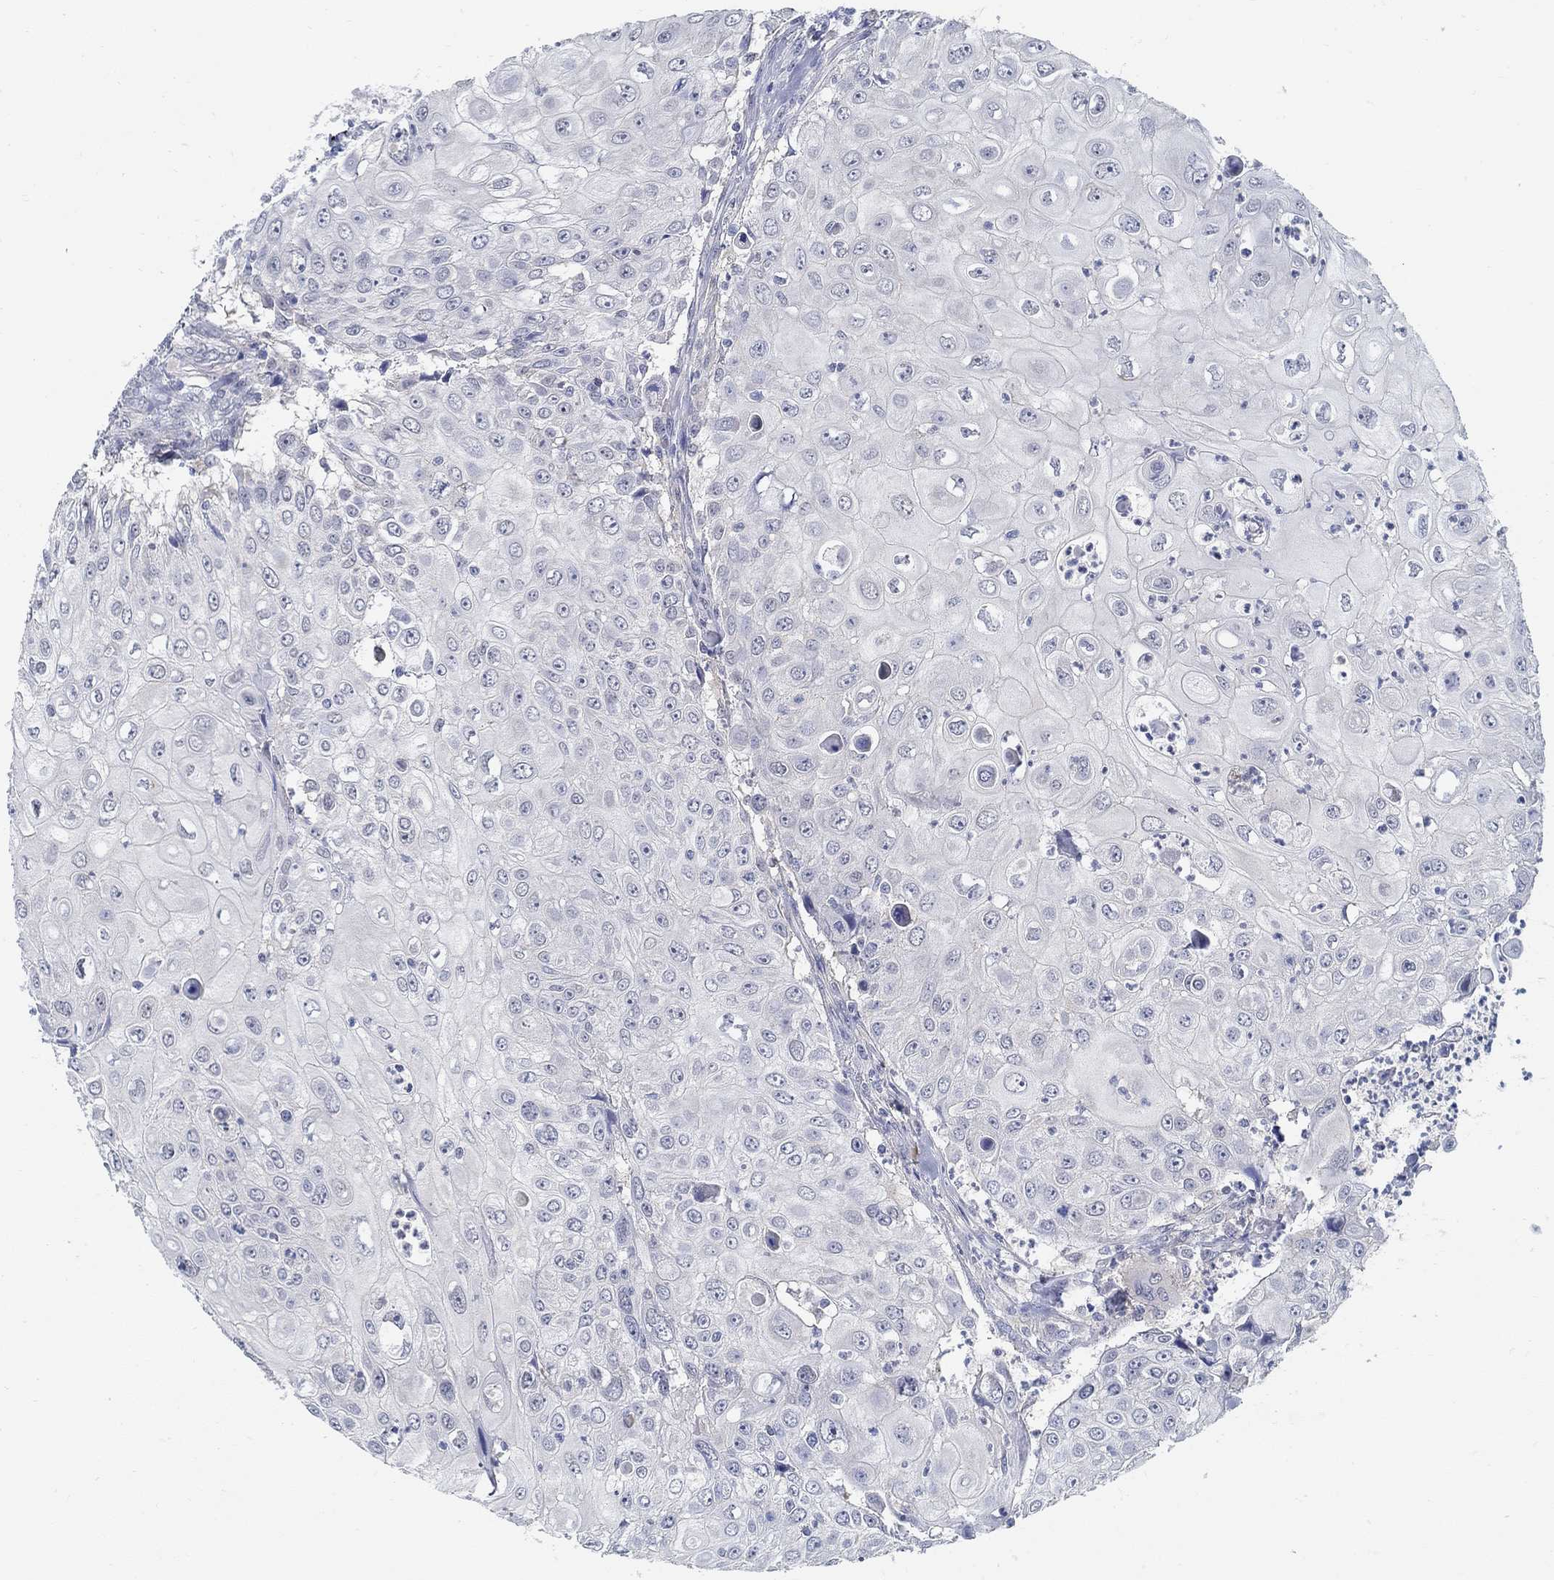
{"staining": {"intensity": "negative", "quantity": "none", "location": "none"}, "tissue": "urothelial cancer", "cell_type": "Tumor cells", "image_type": "cancer", "snomed": [{"axis": "morphology", "description": "Urothelial carcinoma, High grade"}, {"axis": "topography", "description": "Urinary bladder"}], "caption": "This is a photomicrograph of IHC staining of urothelial cancer, which shows no positivity in tumor cells.", "gene": "PCDH11X", "patient": {"sex": "female", "age": 79}}